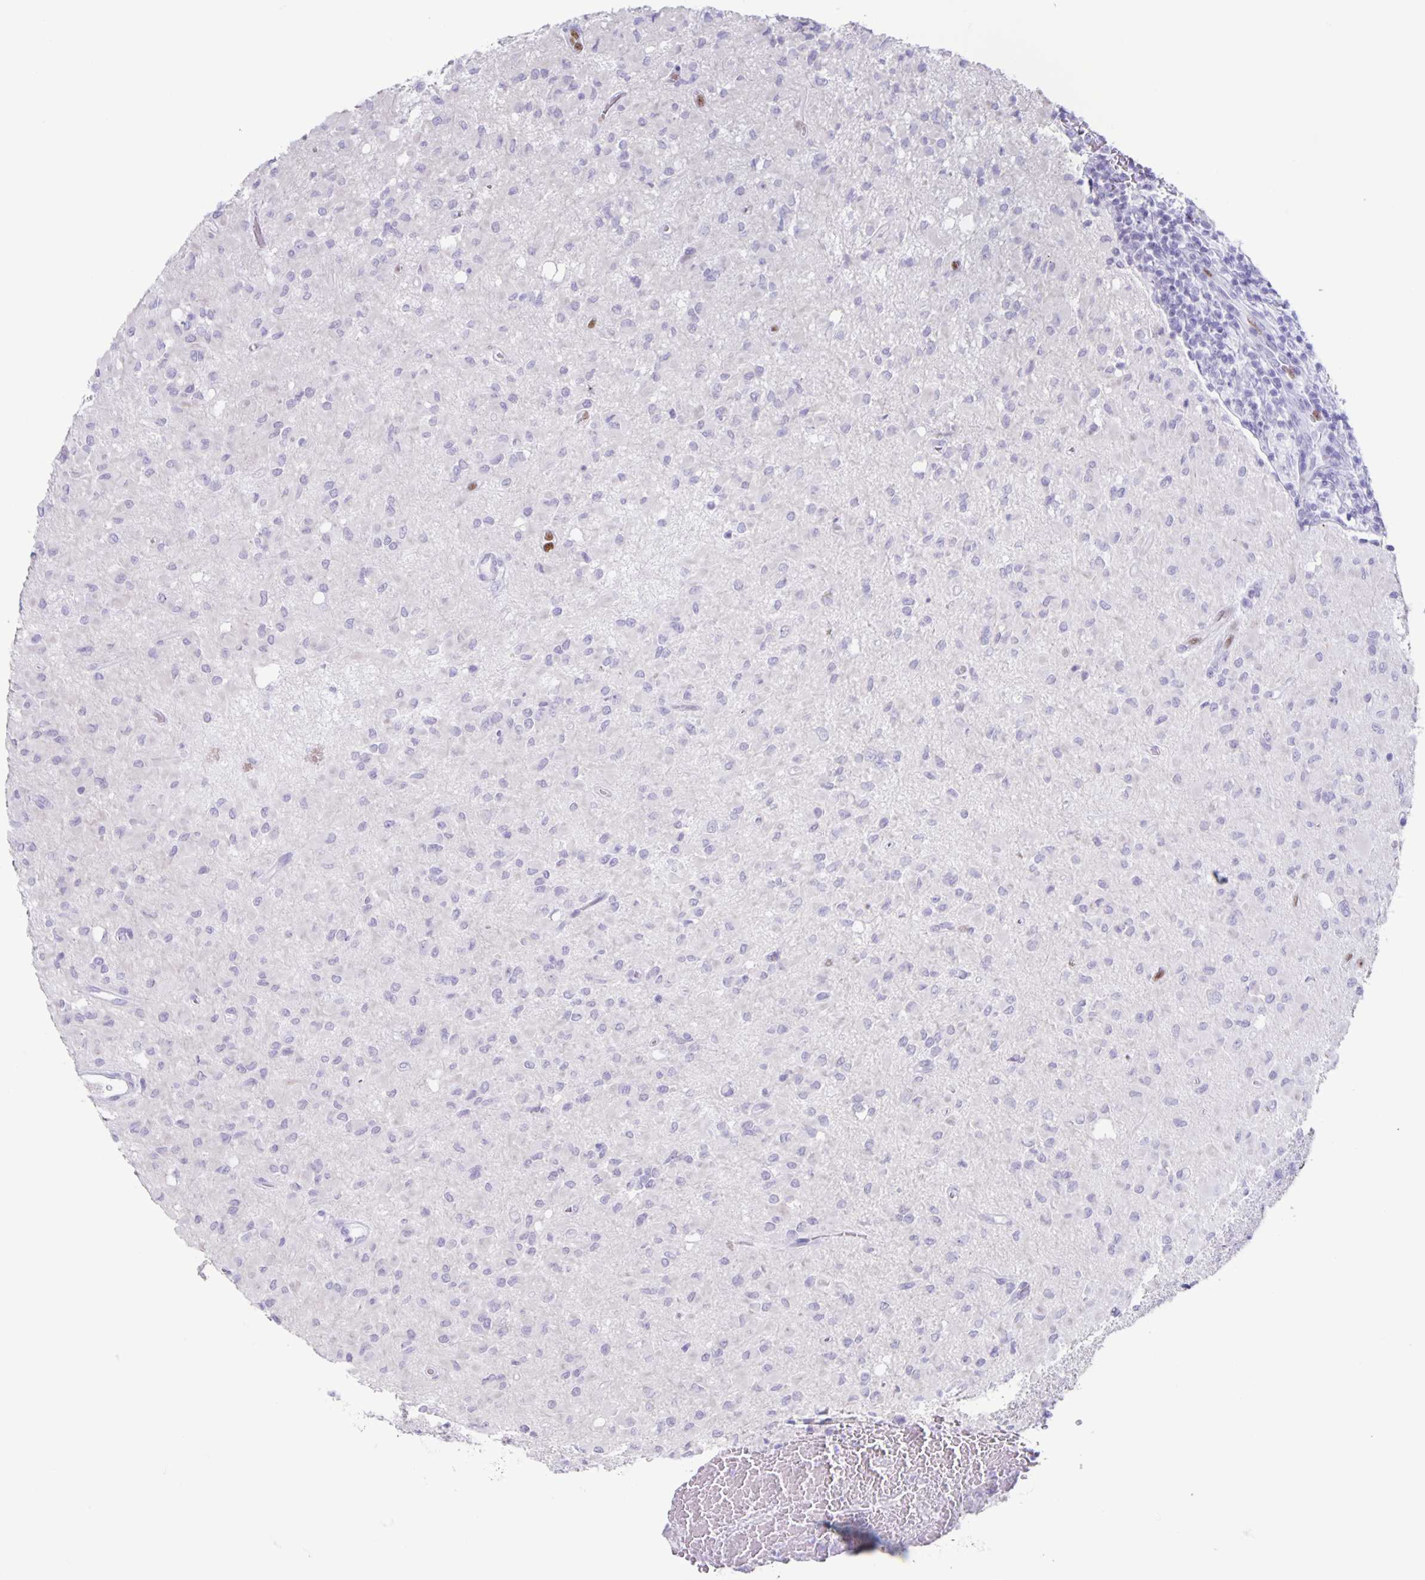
{"staining": {"intensity": "negative", "quantity": "none", "location": "none"}, "tissue": "glioma", "cell_type": "Tumor cells", "image_type": "cancer", "snomed": [{"axis": "morphology", "description": "Glioma, malignant, Low grade"}, {"axis": "topography", "description": "Brain"}], "caption": "Immunohistochemistry (IHC) of glioma shows no positivity in tumor cells. (DAB (3,3'-diaminobenzidine) IHC, high magnification).", "gene": "CT45A5", "patient": {"sex": "female", "age": 33}}